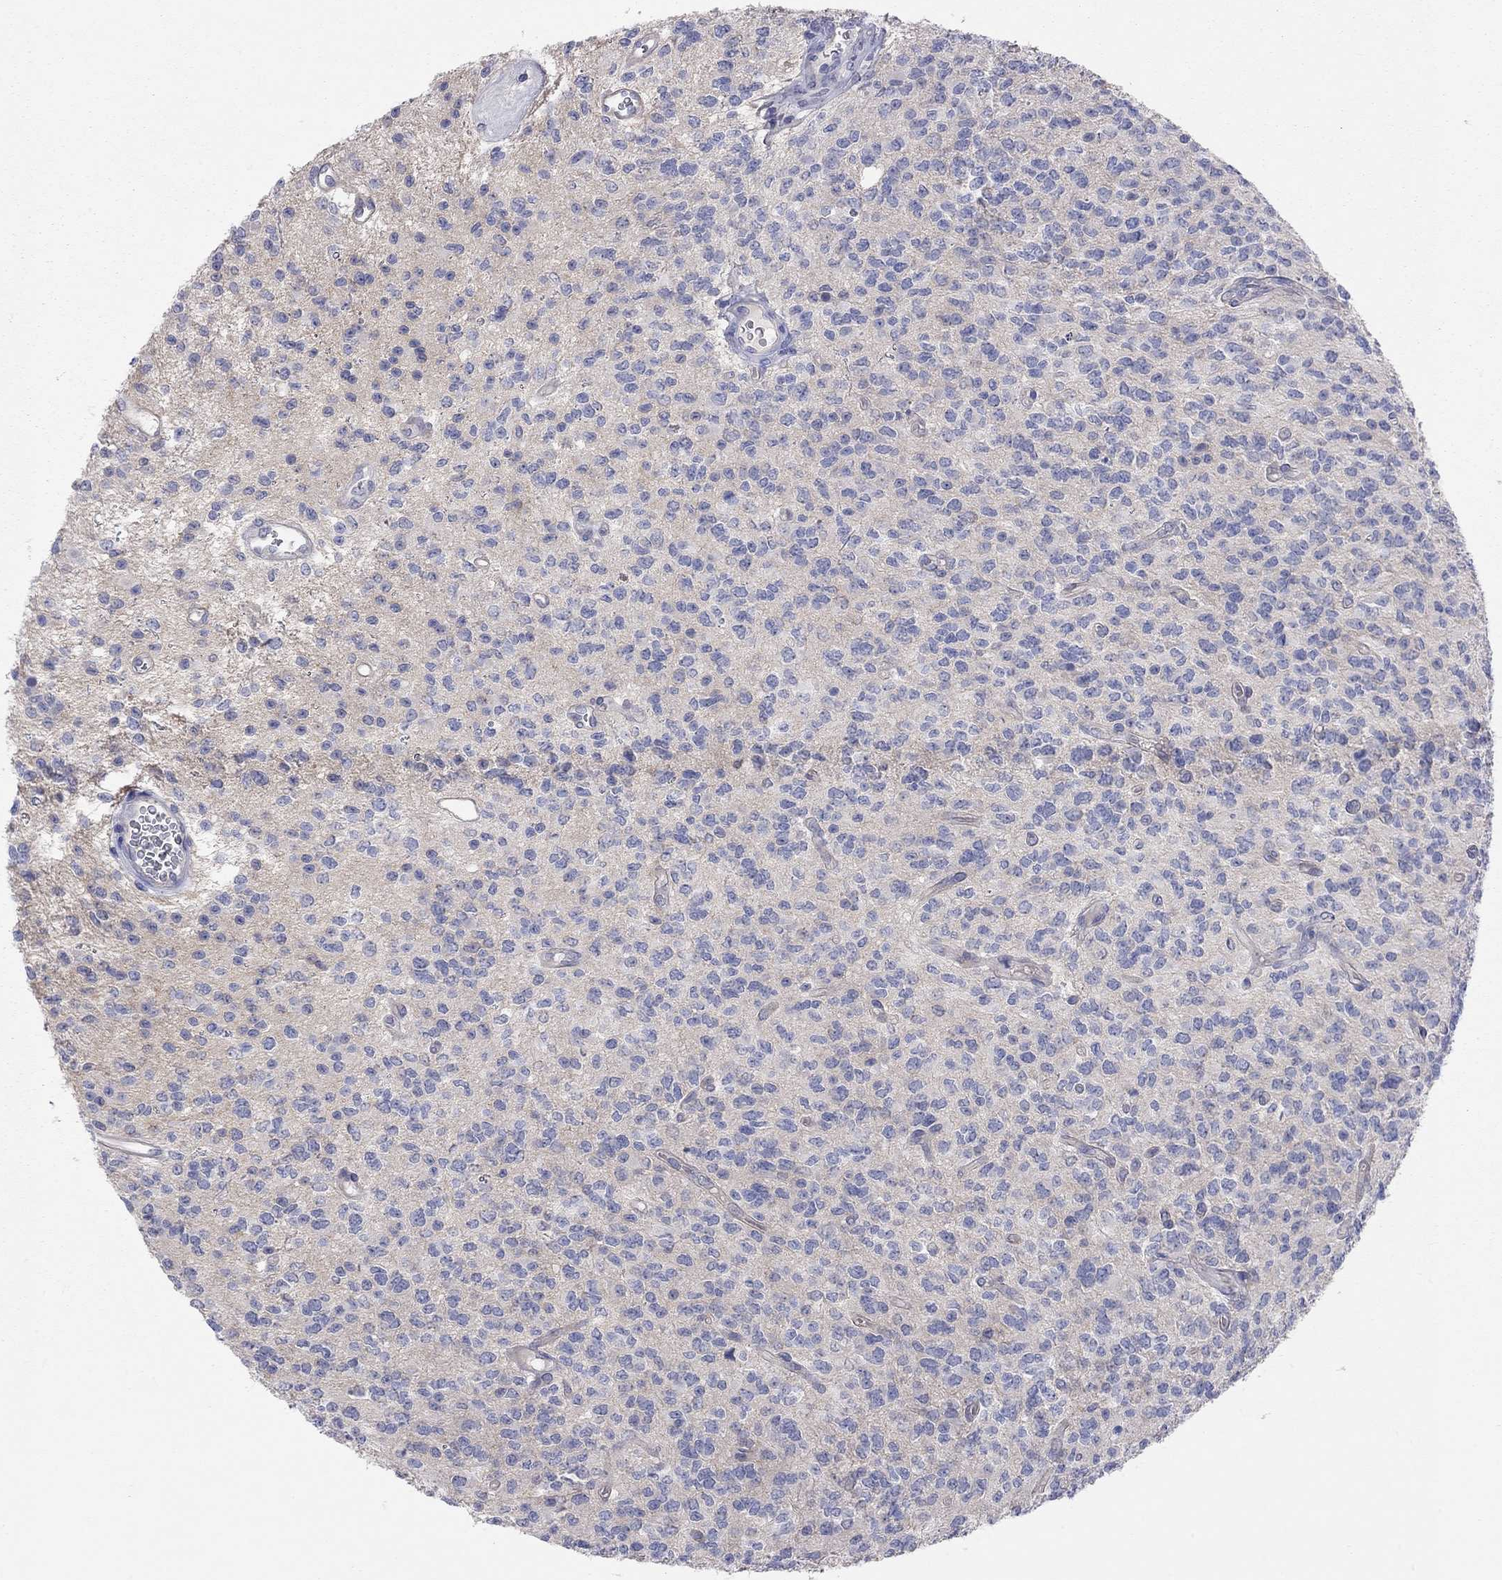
{"staining": {"intensity": "negative", "quantity": "none", "location": "none"}, "tissue": "glioma", "cell_type": "Tumor cells", "image_type": "cancer", "snomed": [{"axis": "morphology", "description": "Glioma, malignant, Low grade"}, {"axis": "topography", "description": "Brain"}], "caption": "This is an immunohistochemistry (IHC) photomicrograph of human glioma. There is no positivity in tumor cells.", "gene": "KCNB1", "patient": {"sex": "female", "age": 45}}